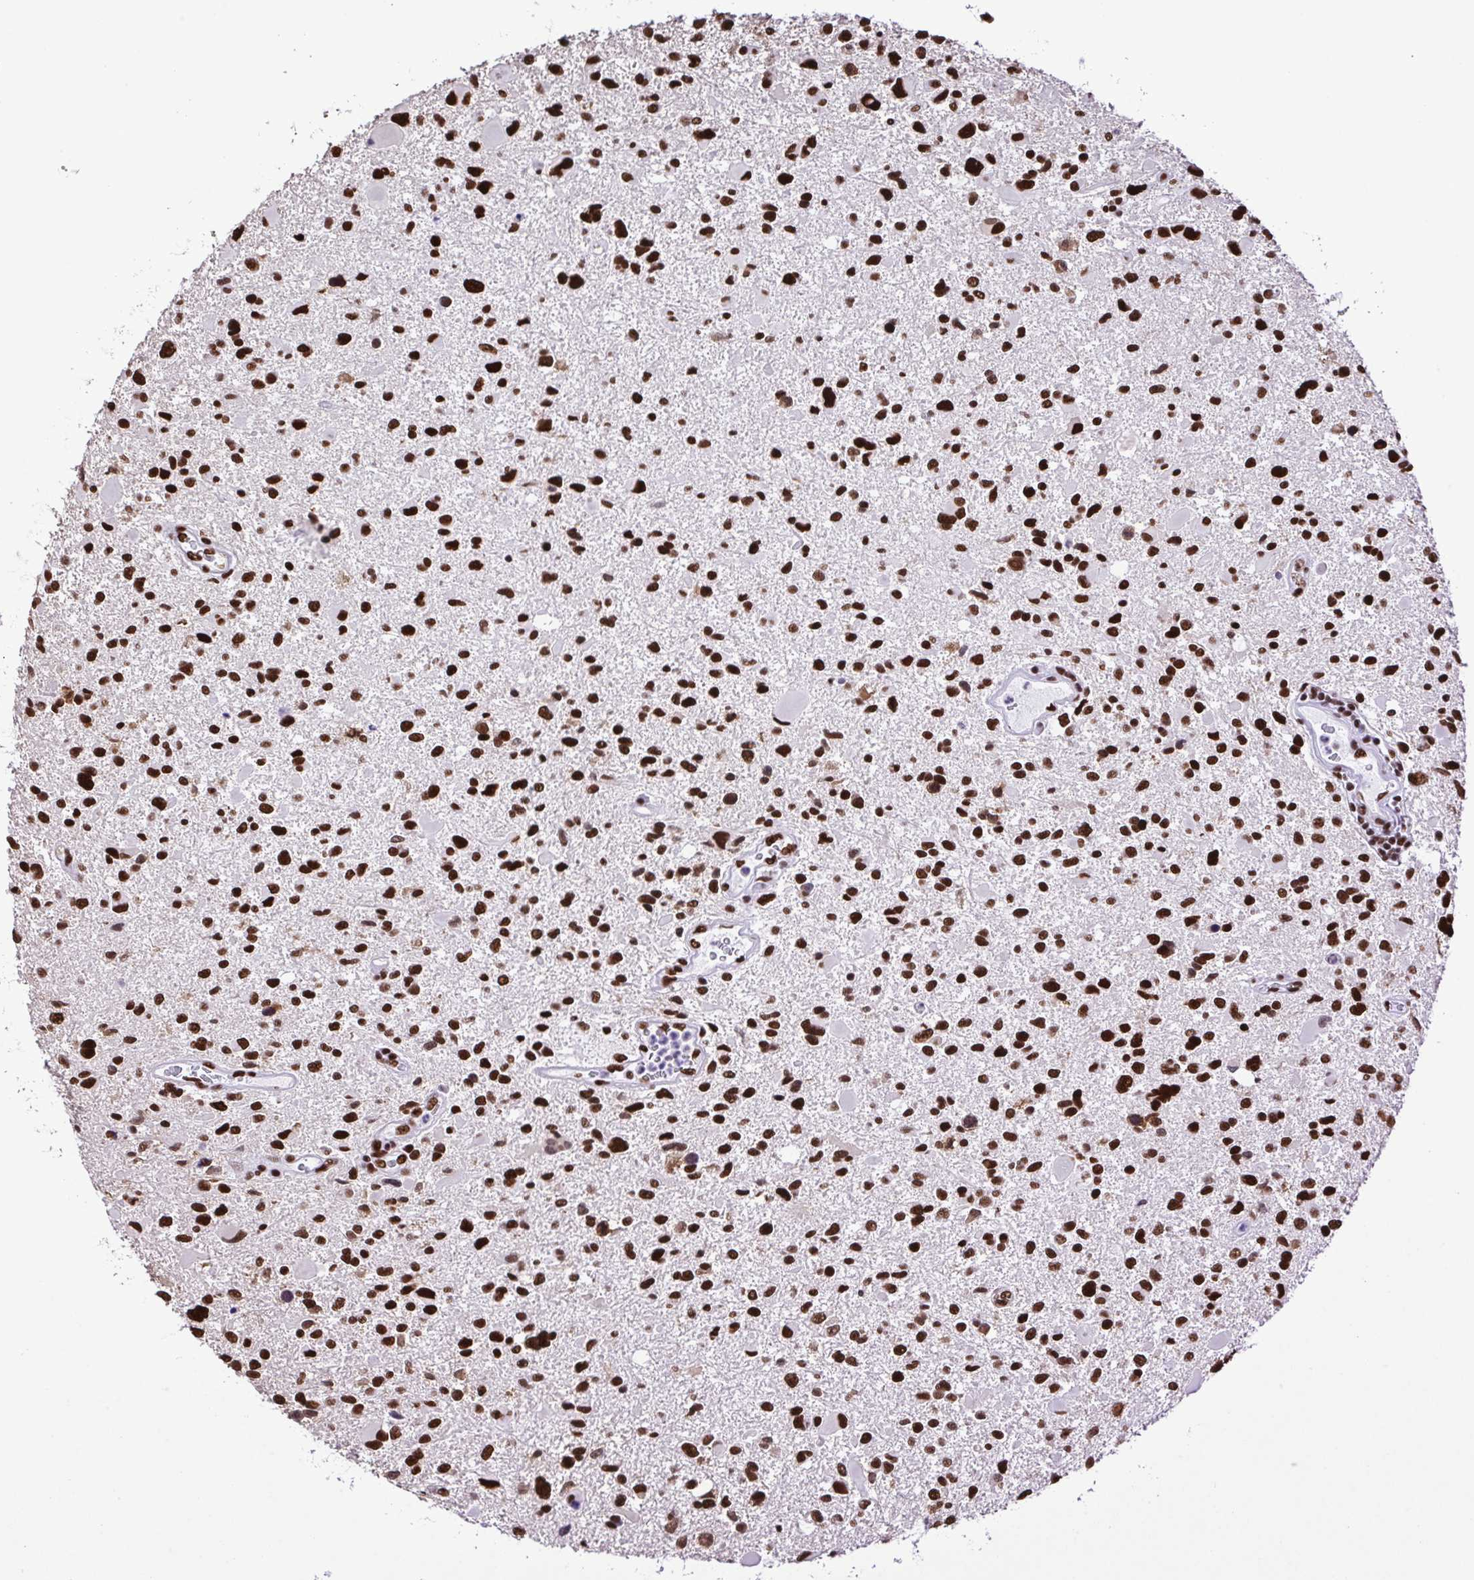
{"staining": {"intensity": "strong", "quantity": ">75%", "location": "nuclear"}, "tissue": "glioma", "cell_type": "Tumor cells", "image_type": "cancer", "snomed": [{"axis": "morphology", "description": "Glioma, malignant, Low grade"}, {"axis": "topography", "description": "Brain"}], "caption": "Strong nuclear protein positivity is present in approximately >75% of tumor cells in low-grade glioma (malignant). (DAB IHC with brightfield microscopy, high magnification).", "gene": "TRIM28", "patient": {"sex": "female", "age": 32}}